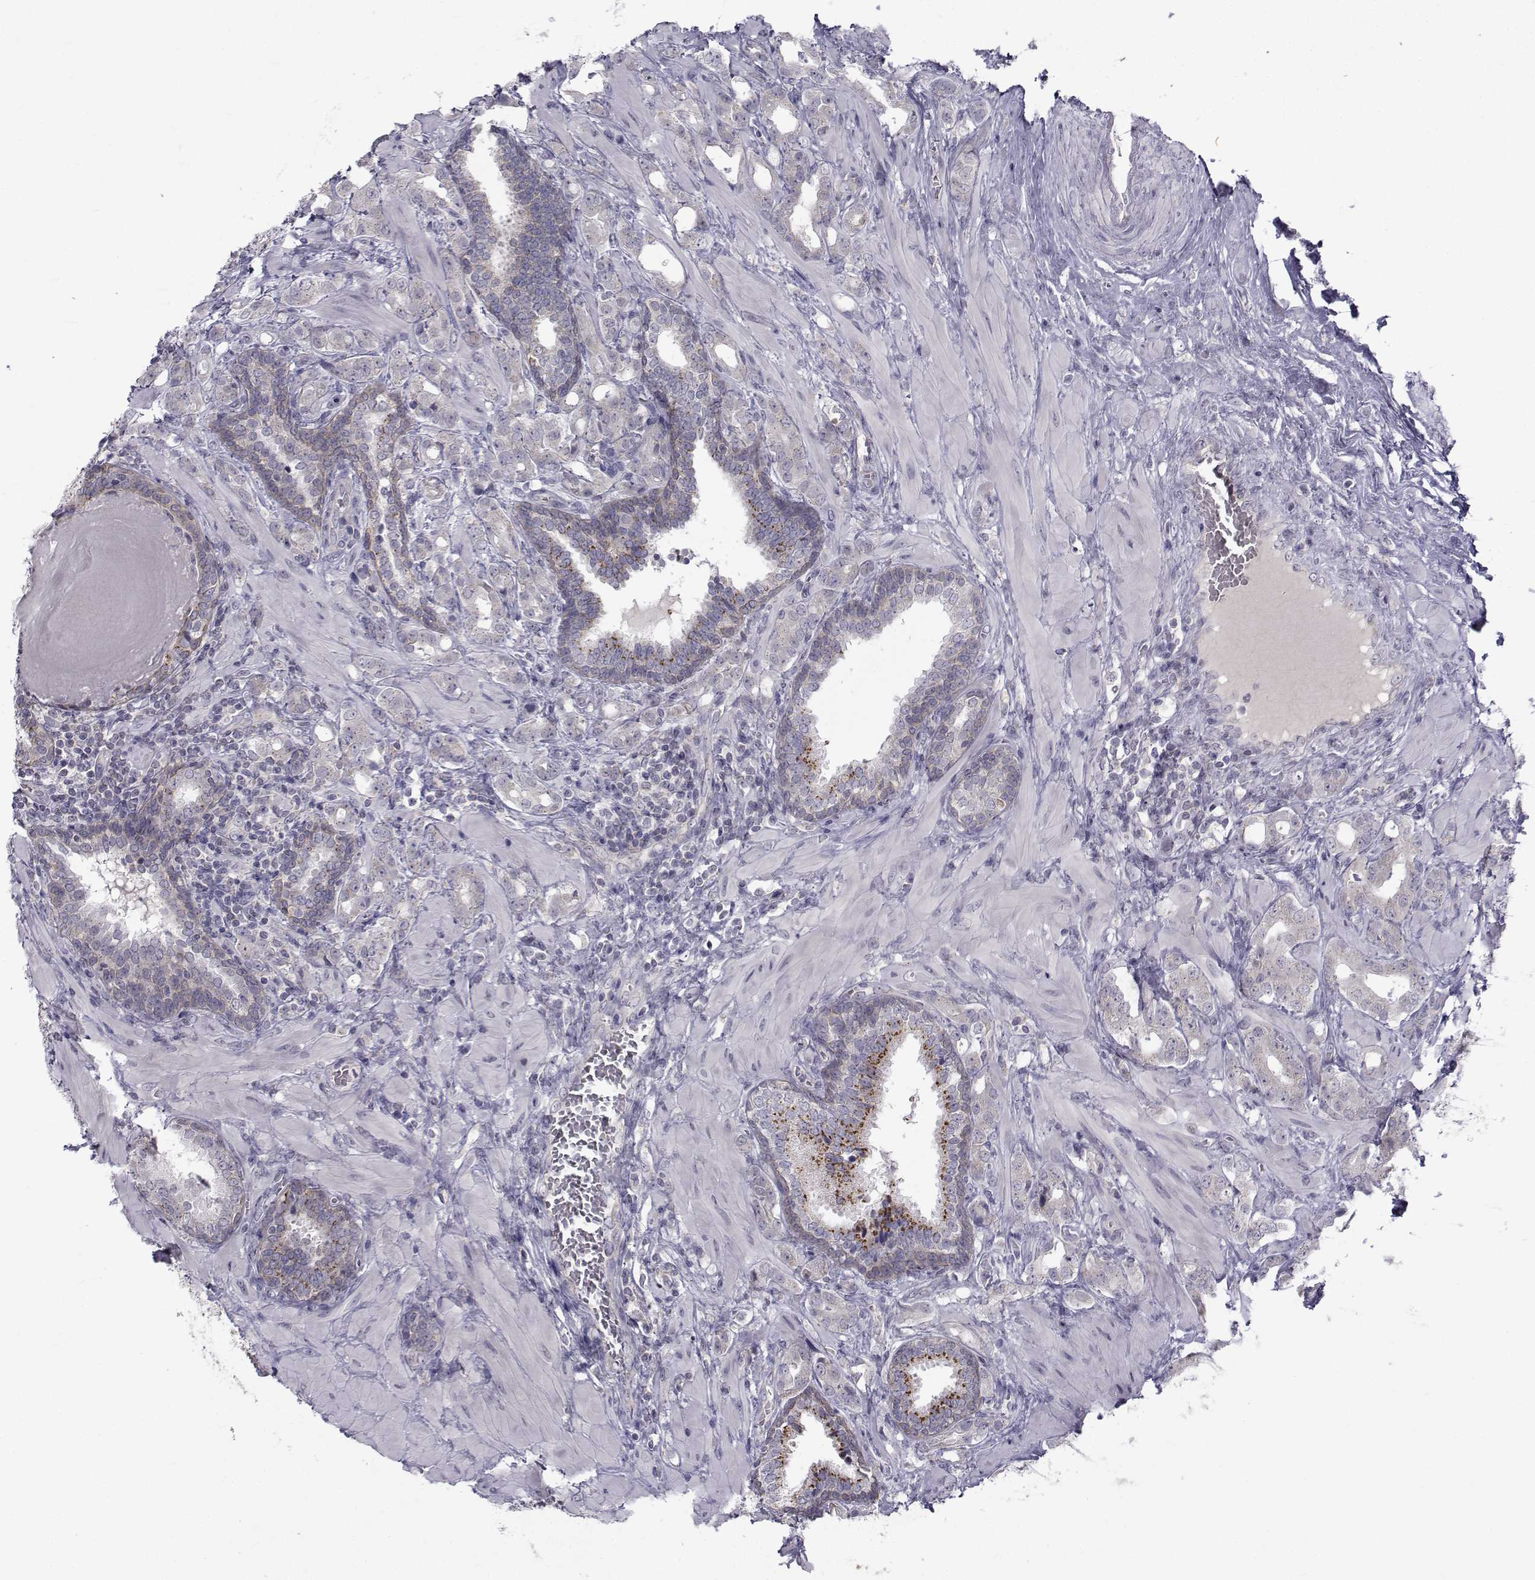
{"staining": {"intensity": "moderate", "quantity": "<25%", "location": "cytoplasmic/membranous"}, "tissue": "prostate cancer", "cell_type": "Tumor cells", "image_type": "cancer", "snomed": [{"axis": "morphology", "description": "Adenocarcinoma, NOS"}, {"axis": "topography", "description": "Prostate"}], "caption": "Immunohistochemical staining of human prostate adenocarcinoma exhibits low levels of moderate cytoplasmic/membranous protein staining in approximately <25% of tumor cells. The staining was performed using DAB (3,3'-diaminobenzidine) to visualize the protein expression in brown, while the nuclei were stained in blue with hematoxylin (Magnification: 20x).", "gene": "ANGPT1", "patient": {"sex": "male", "age": 57}}